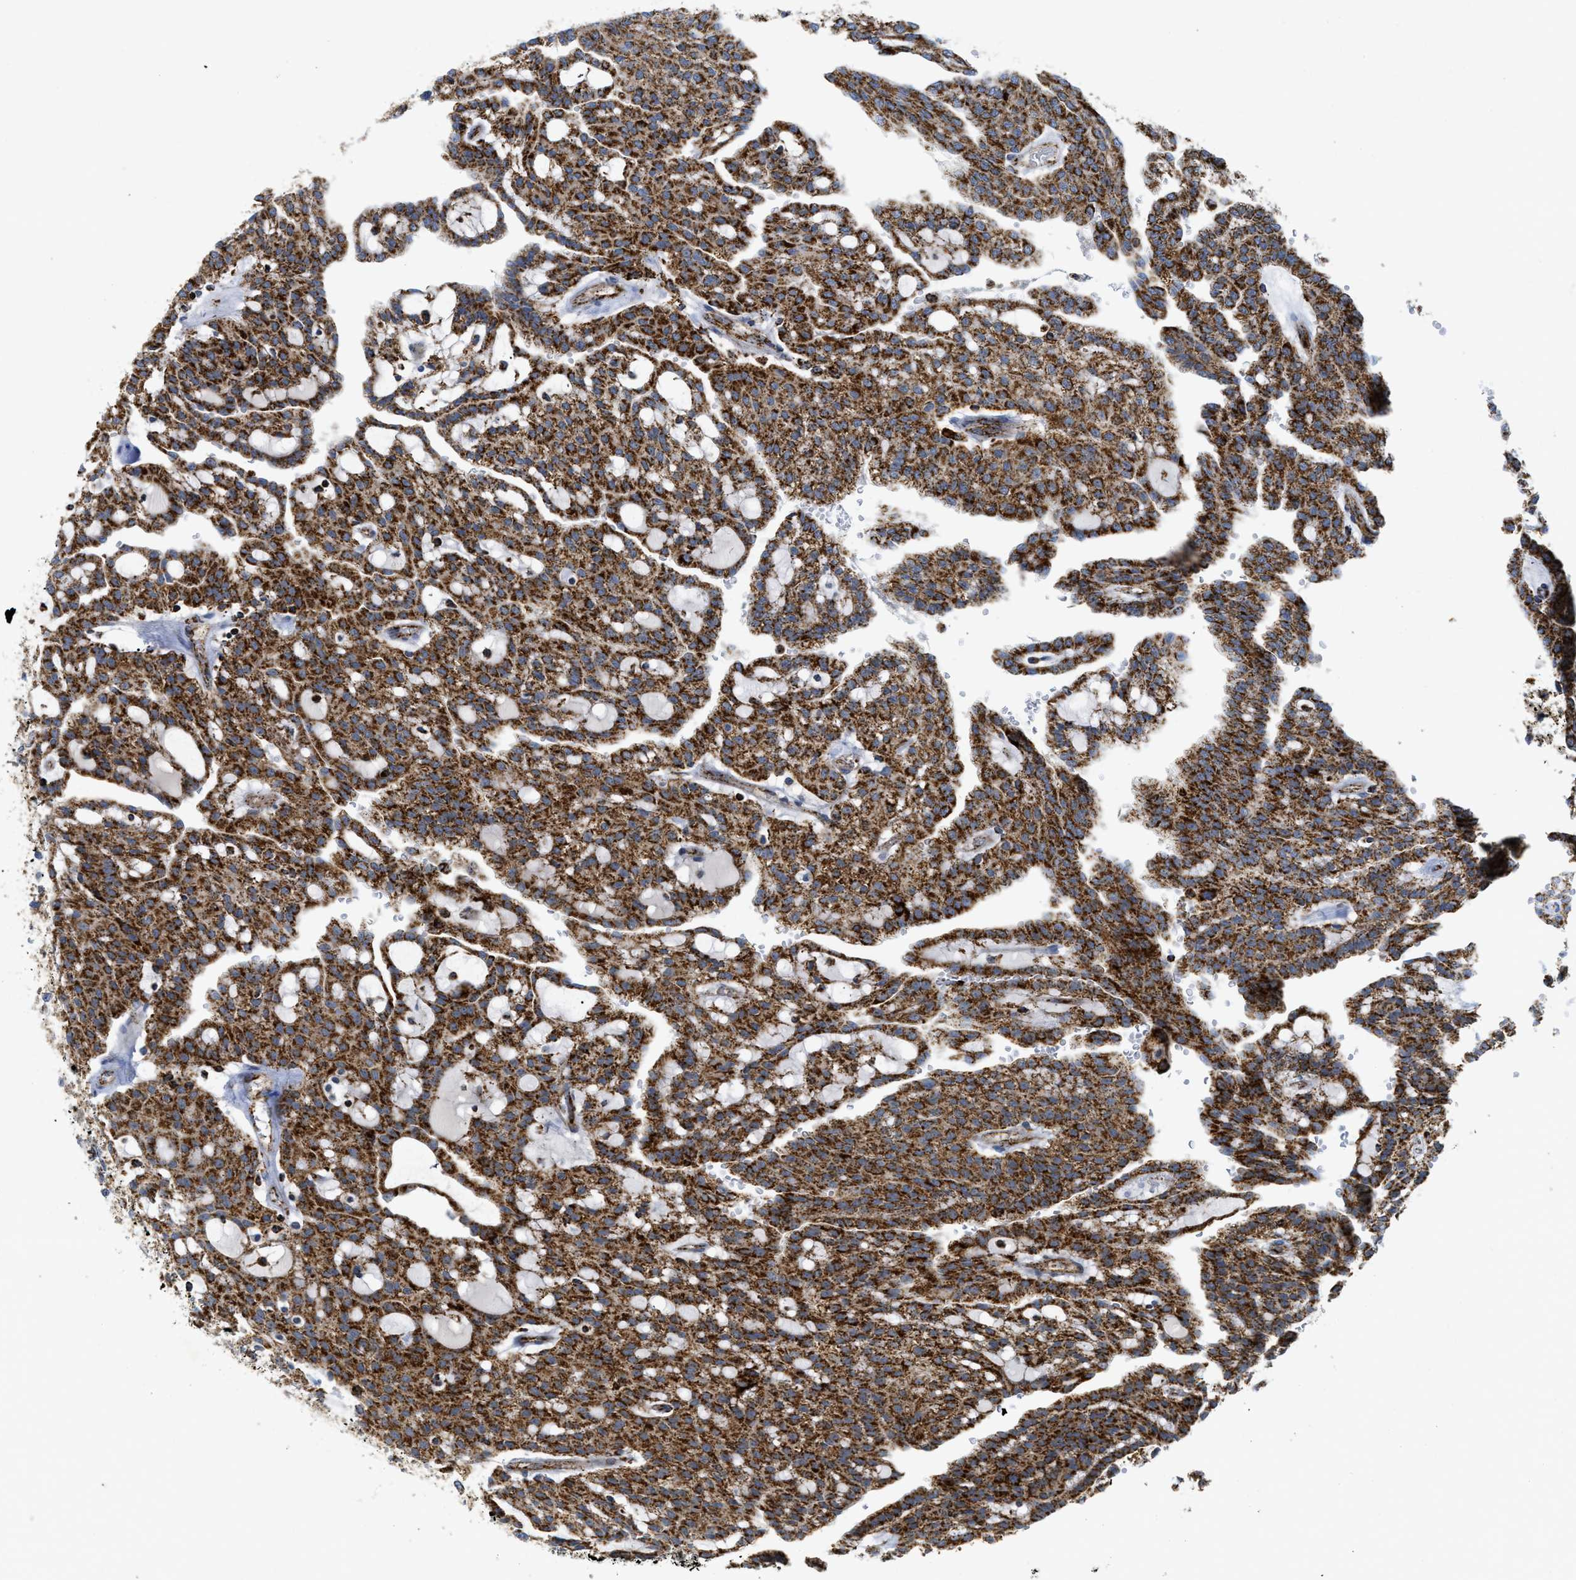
{"staining": {"intensity": "strong", "quantity": ">75%", "location": "cytoplasmic/membranous"}, "tissue": "renal cancer", "cell_type": "Tumor cells", "image_type": "cancer", "snomed": [{"axis": "morphology", "description": "Adenocarcinoma, NOS"}, {"axis": "topography", "description": "Kidney"}], "caption": "A brown stain labels strong cytoplasmic/membranous staining of a protein in human adenocarcinoma (renal) tumor cells.", "gene": "SQOR", "patient": {"sex": "male", "age": 63}}